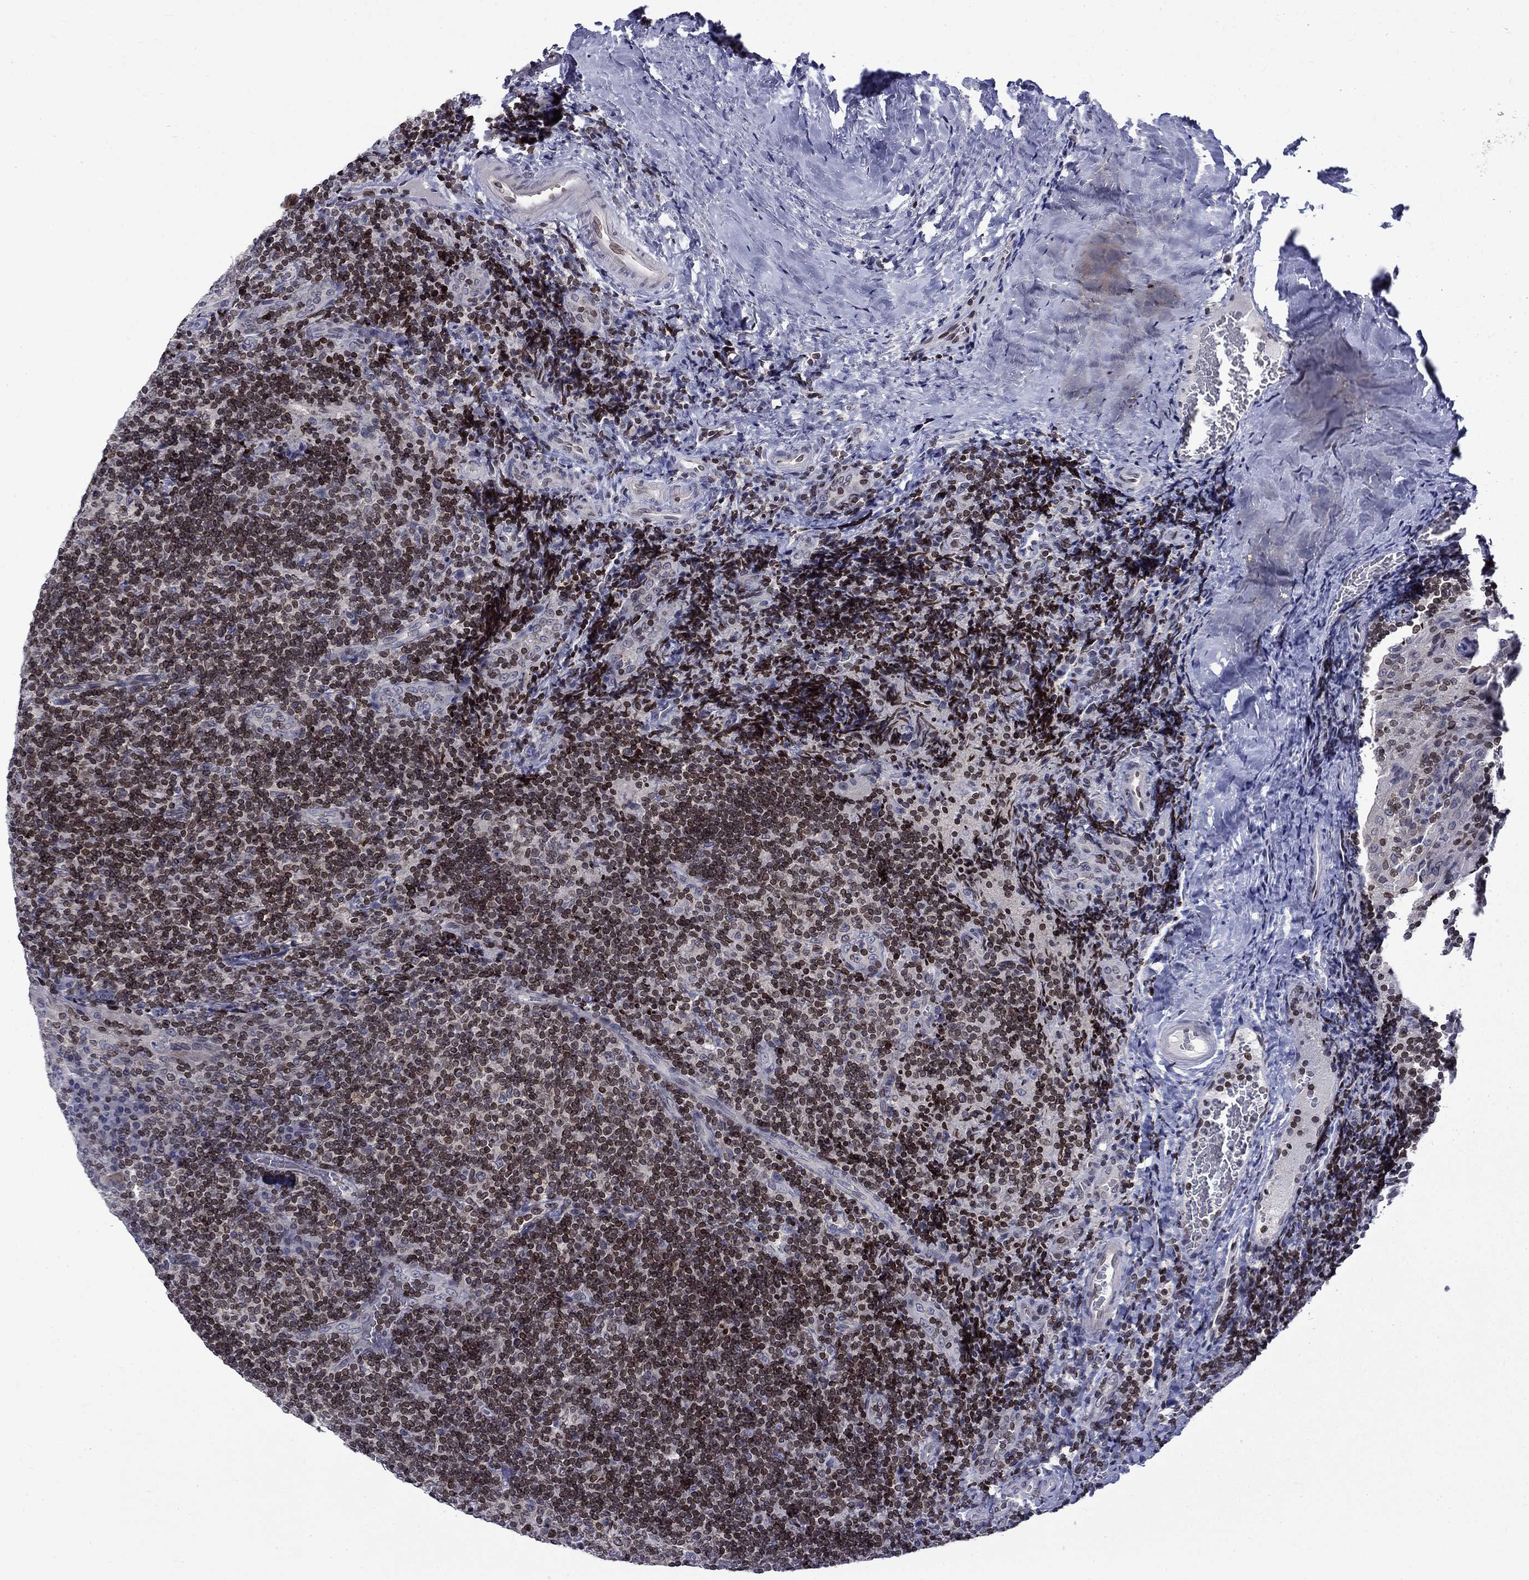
{"staining": {"intensity": "strong", "quantity": "<25%", "location": "cytoplasmic/membranous,nuclear"}, "tissue": "tonsil", "cell_type": "Germinal center cells", "image_type": "normal", "snomed": [{"axis": "morphology", "description": "Normal tissue, NOS"}, {"axis": "topography", "description": "Tonsil"}], "caption": "The immunohistochemical stain shows strong cytoplasmic/membranous,nuclear expression in germinal center cells of benign tonsil.", "gene": "SLA", "patient": {"sex": "male", "age": 17}}